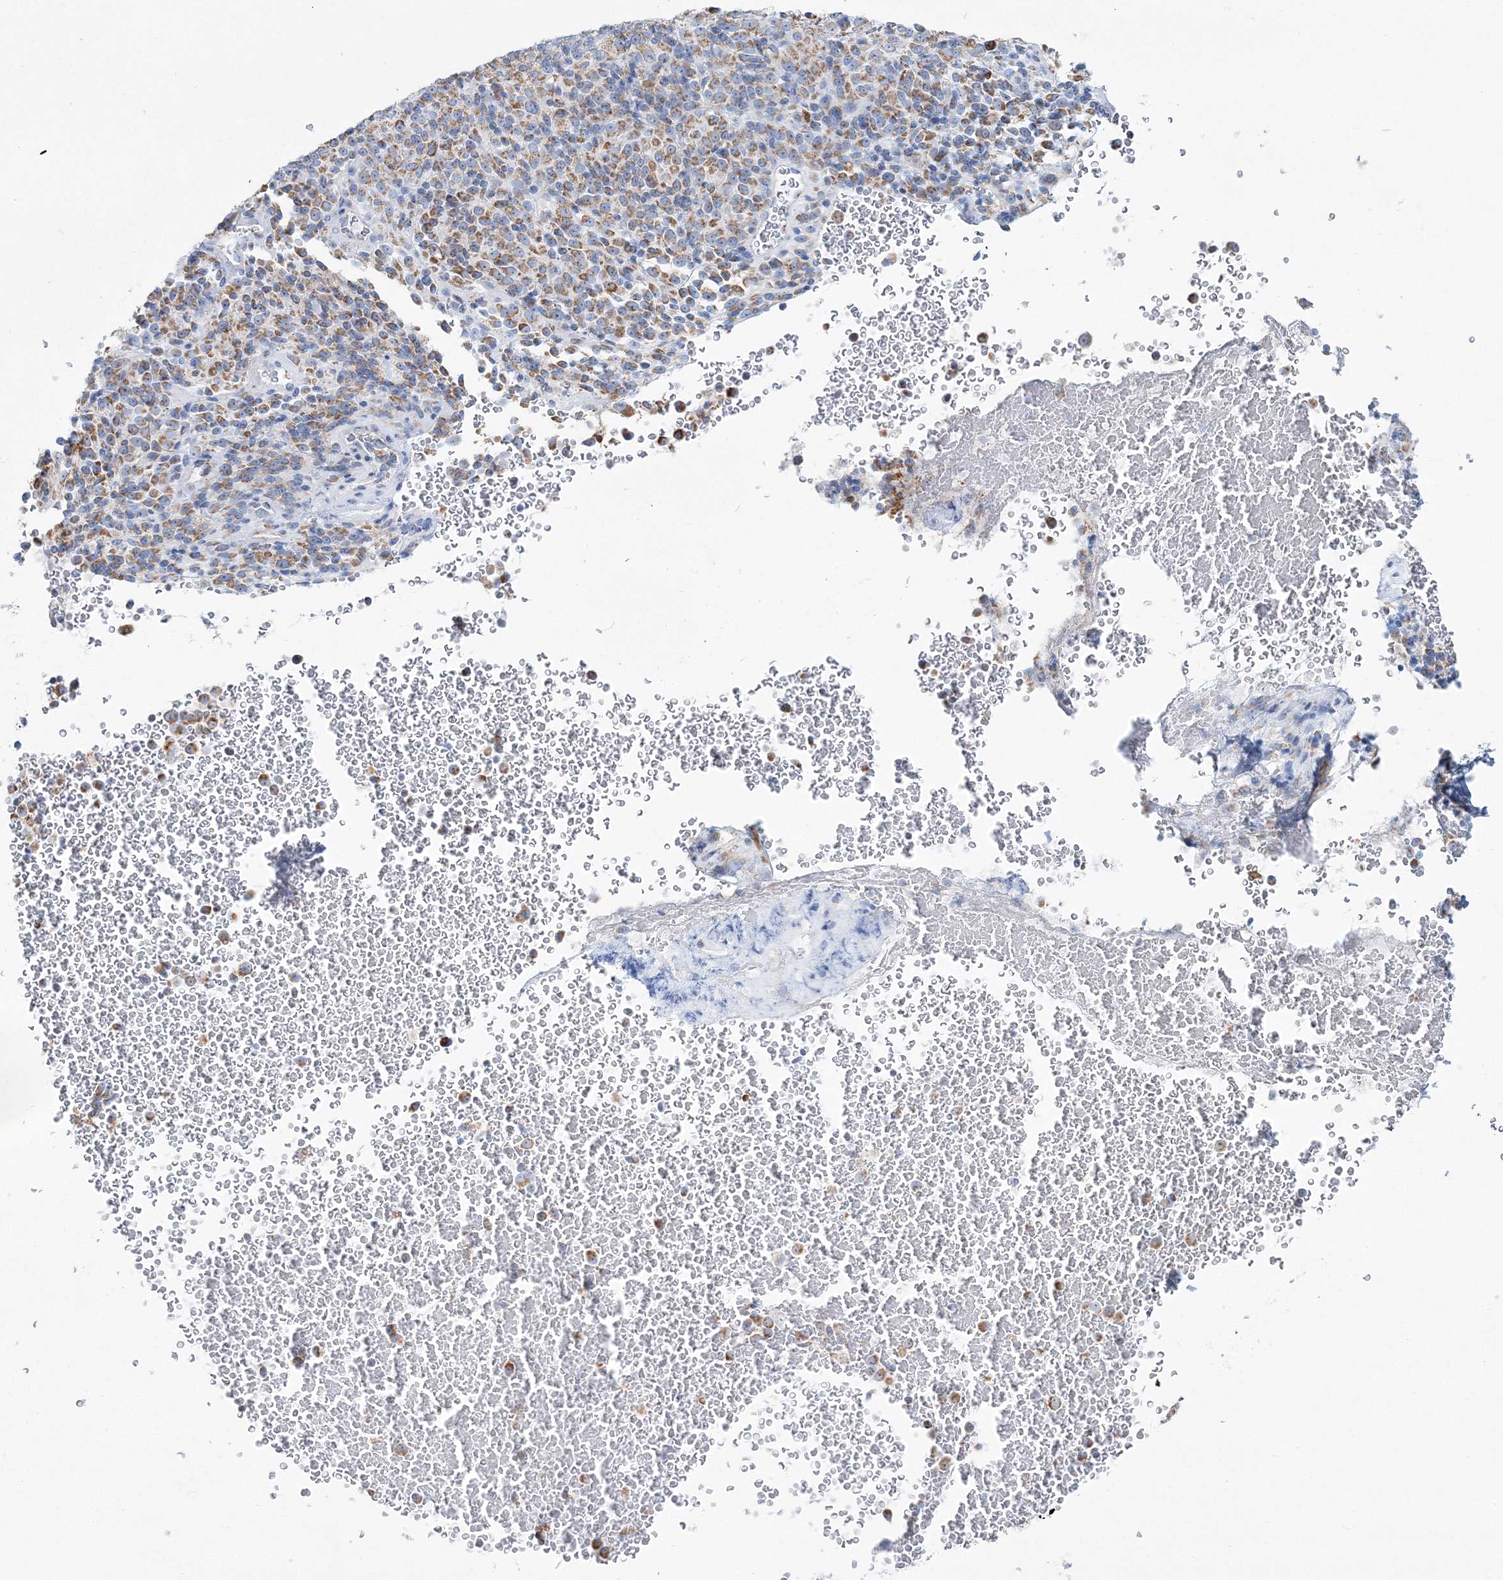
{"staining": {"intensity": "weak", "quantity": ">75%", "location": "cytoplasmic/membranous"}, "tissue": "melanoma", "cell_type": "Tumor cells", "image_type": "cancer", "snomed": [{"axis": "morphology", "description": "Malignant melanoma, Metastatic site"}, {"axis": "topography", "description": "Brain"}], "caption": "Tumor cells show weak cytoplasmic/membranous positivity in approximately >75% of cells in melanoma. The staining was performed using DAB (3,3'-diaminobenzidine) to visualize the protein expression in brown, while the nuclei were stained in blue with hematoxylin (Magnification: 20x).", "gene": "HIBCH", "patient": {"sex": "female", "age": 56}}